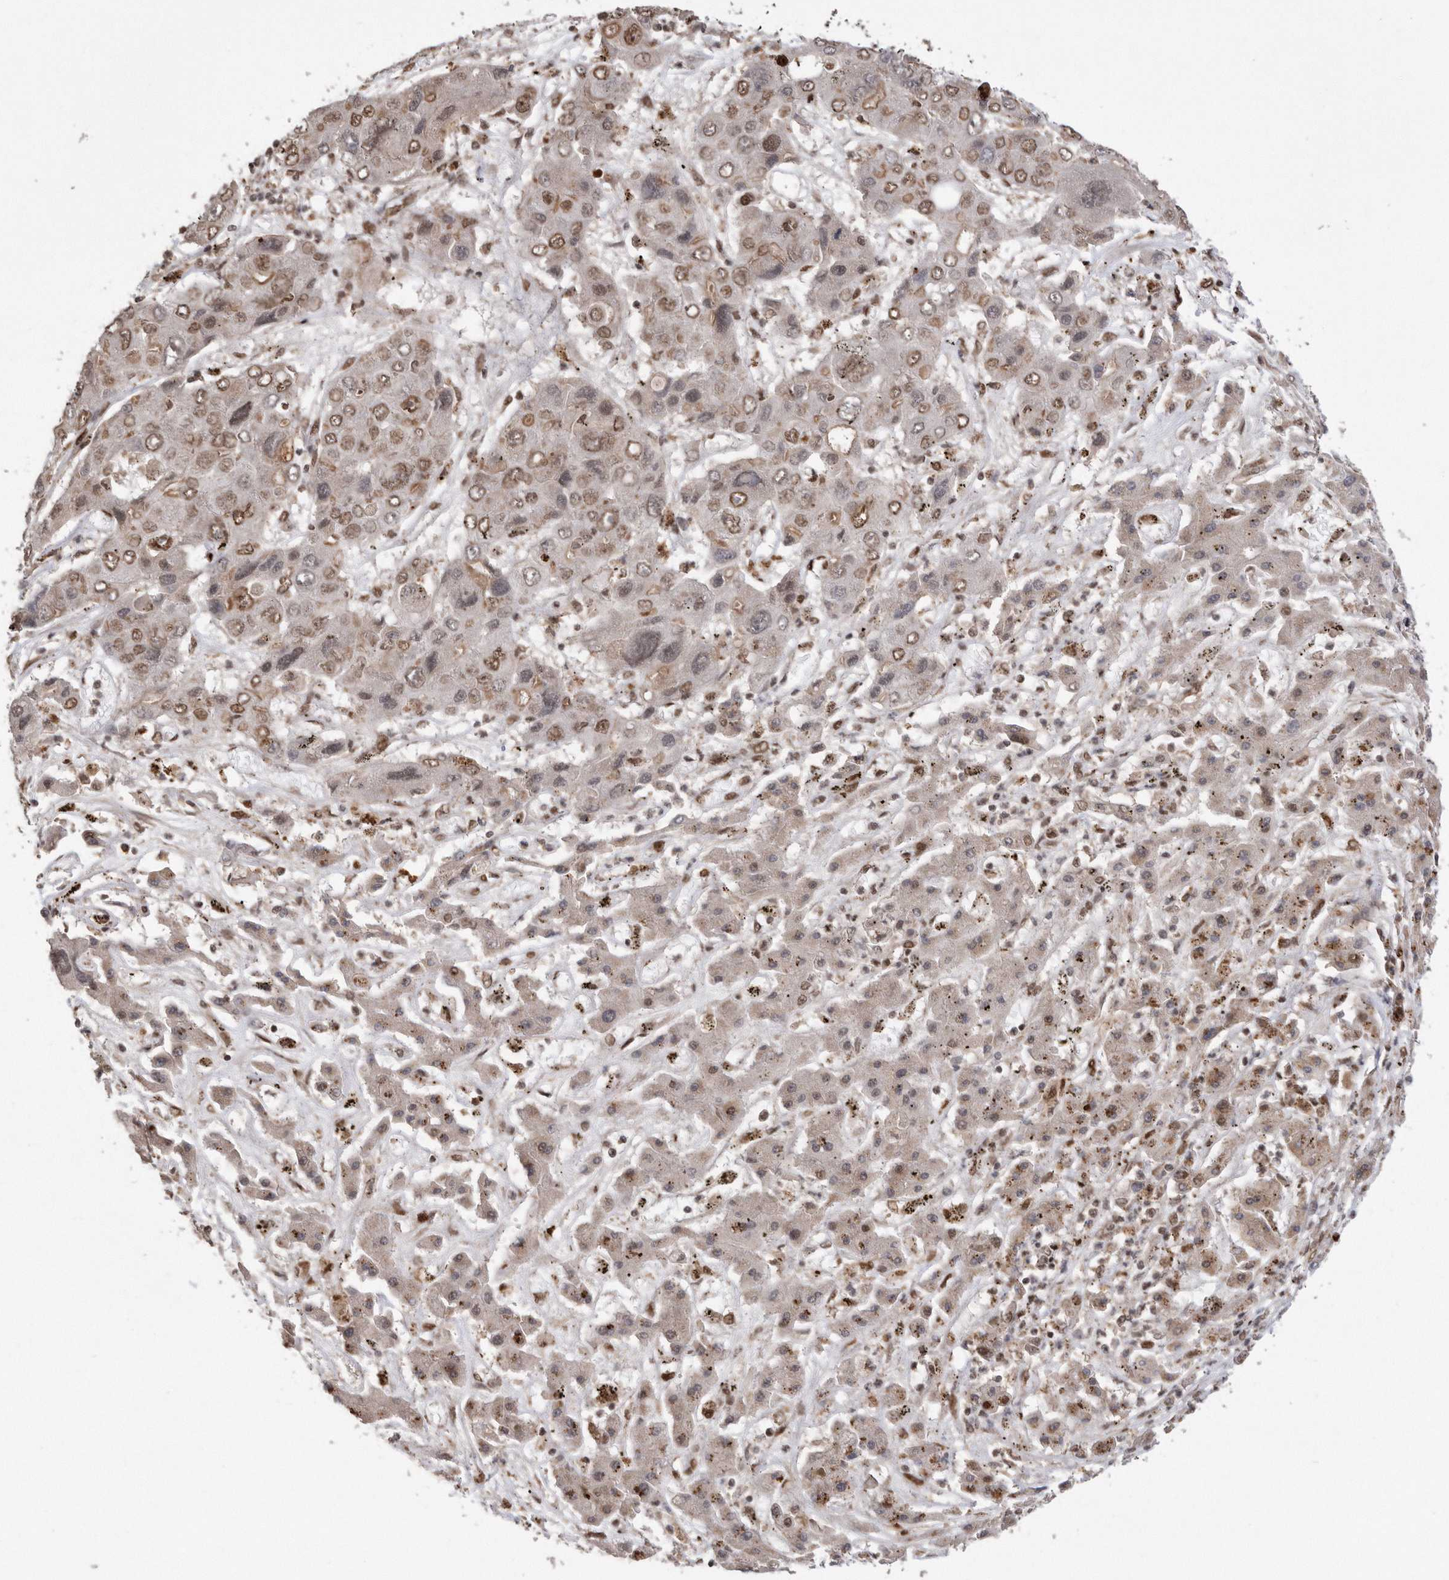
{"staining": {"intensity": "moderate", "quantity": "25%-75%", "location": "nuclear"}, "tissue": "liver cancer", "cell_type": "Tumor cells", "image_type": "cancer", "snomed": [{"axis": "morphology", "description": "Cholangiocarcinoma"}, {"axis": "topography", "description": "Liver"}], "caption": "Moderate nuclear staining for a protein is present in about 25%-75% of tumor cells of liver cancer (cholangiocarcinoma) using immunohistochemistry (IHC).", "gene": "TDRD3", "patient": {"sex": "male", "age": 67}}